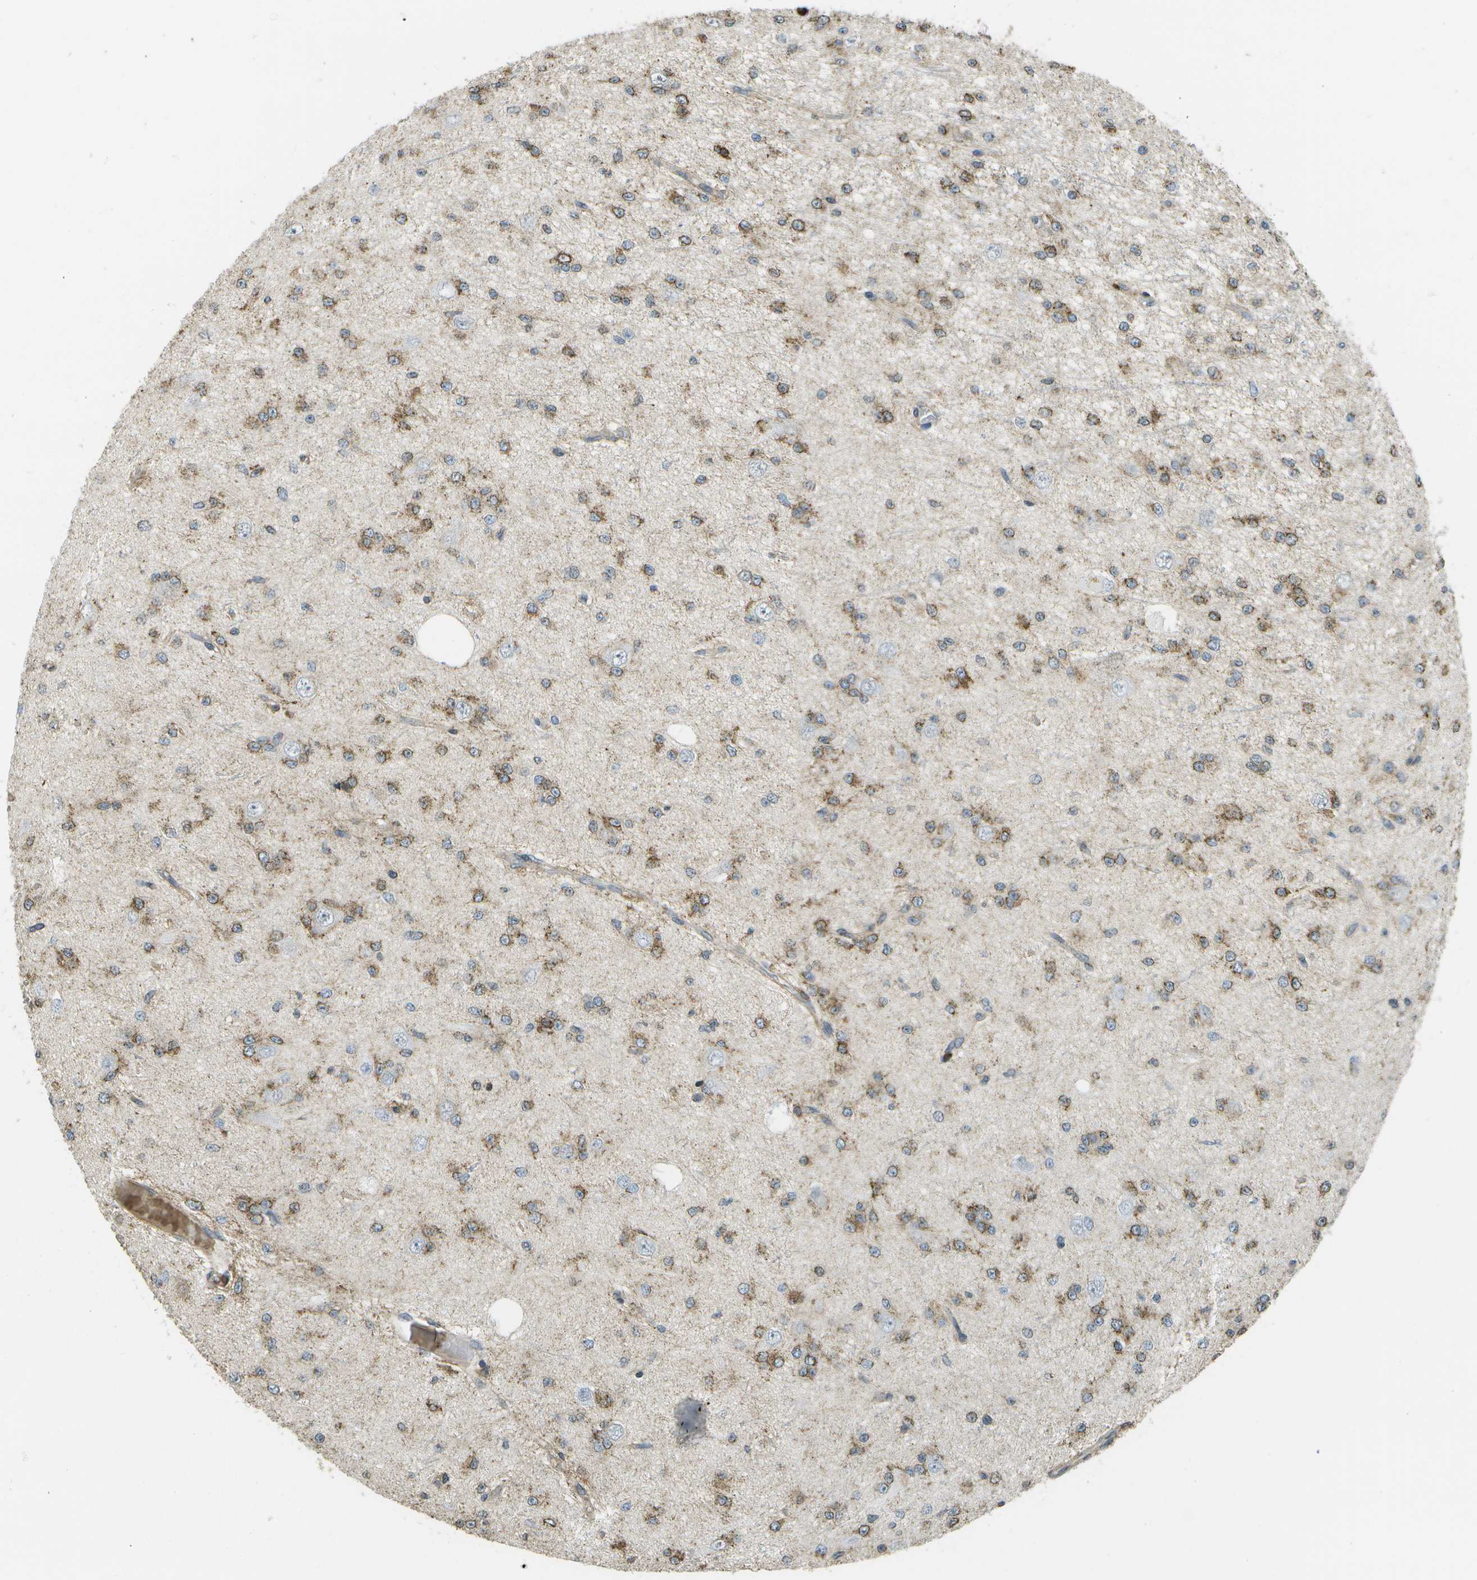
{"staining": {"intensity": "moderate", "quantity": "25%-75%", "location": "cytoplasmic/membranous"}, "tissue": "glioma", "cell_type": "Tumor cells", "image_type": "cancer", "snomed": [{"axis": "morphology", "description": "Glioma, malignant, Low grade"}, {"axis": "topography", "description": "Brain"}], "caption": "Immunohistochemistry (DAB (3,3'-diaminobenzidine)) staining of glioma displays moderate cytoplasmic/membranous protein staining in about 25%-75% of tumor cells.", "gene": "CACHD1", "patient": {"sex": "male", "age": 38}}